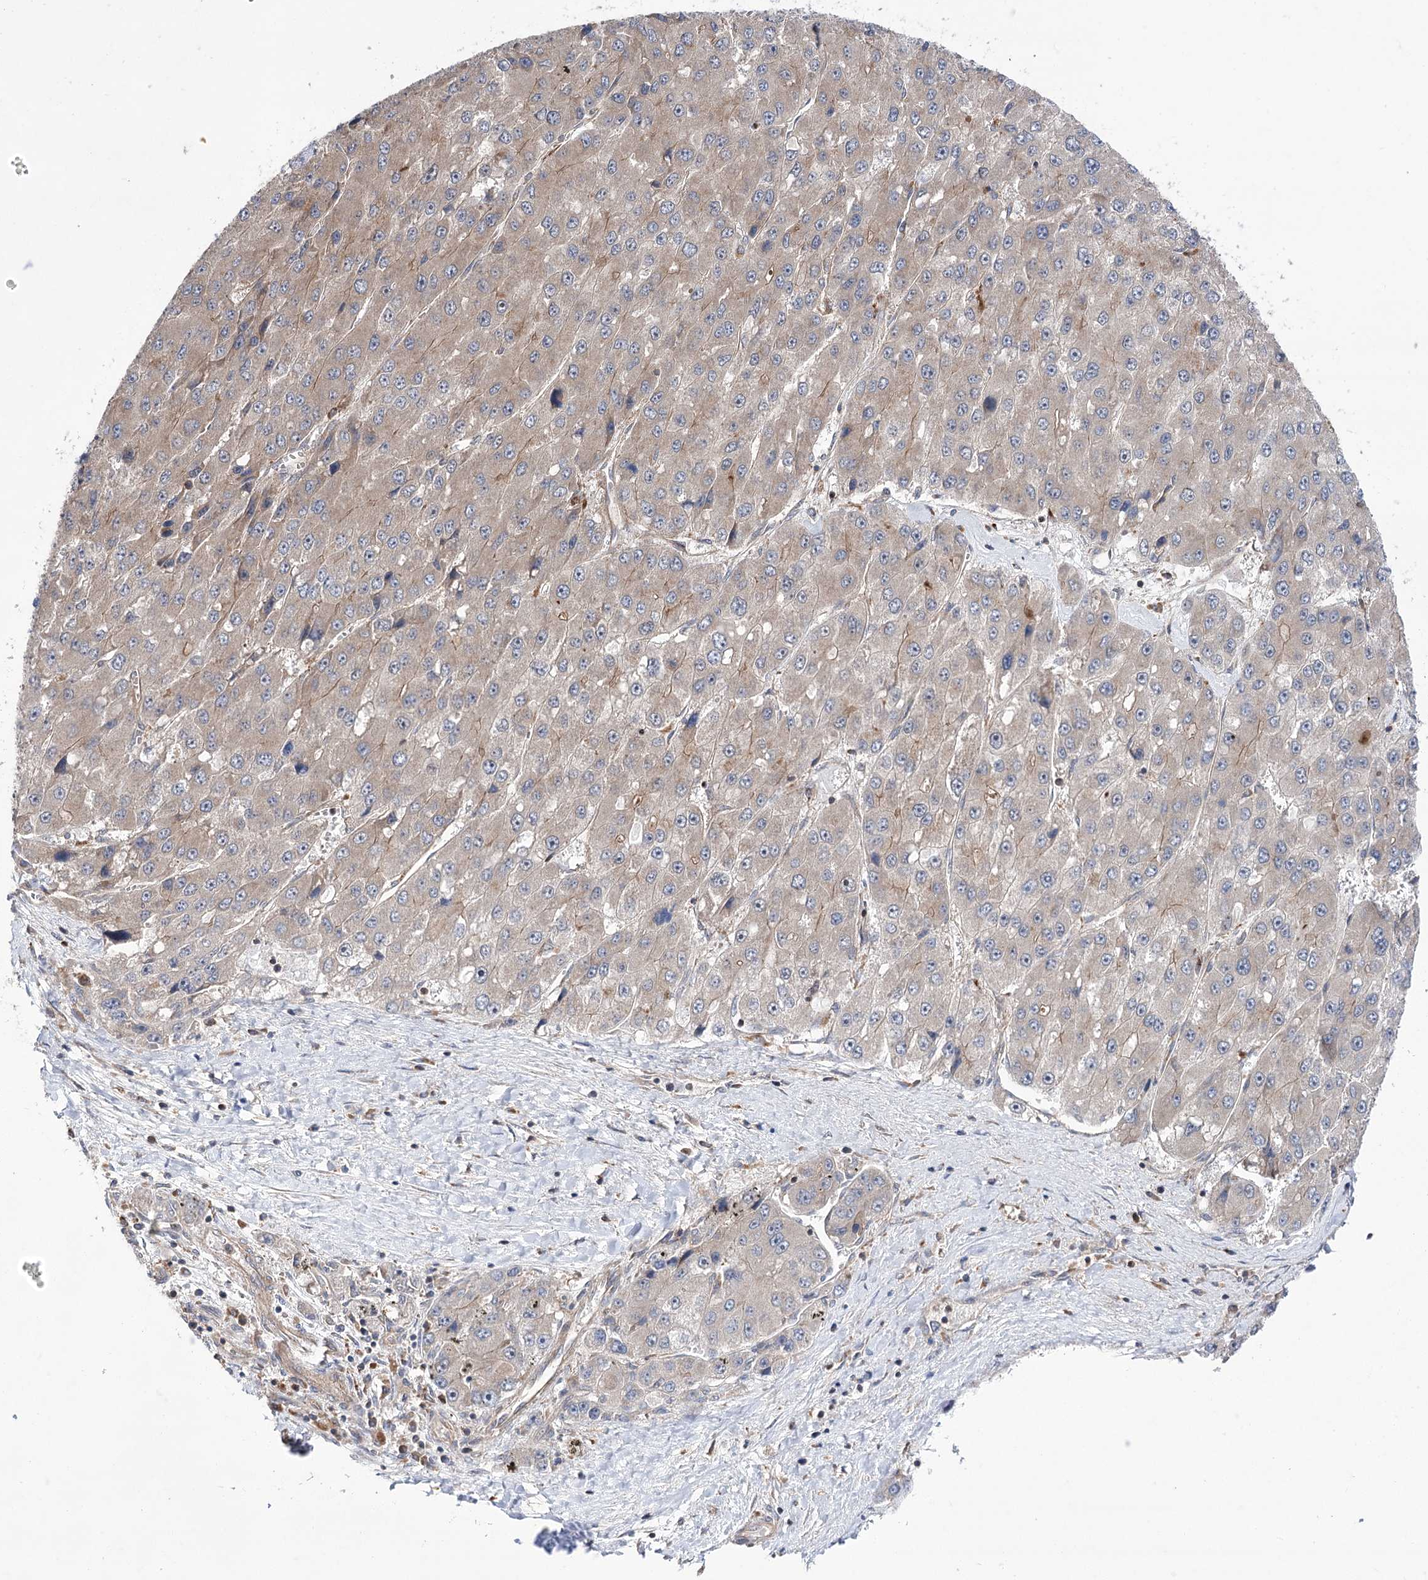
{"staining": {"intensity": "negative", "quantity": "none", "location": "none"}, "tissue": "liver cancer", "cell_type": "Tumor cells", "image_type": "cancer", "snomed": [{"axis": "morphology", "description": "Carcinoma, Hepatocellular, NOS"}, {"axis": "topography", "description": "Liver"}], "caption": "This is an immunohistochemistry (IHC) image of hepatocellular carcinoma (liver). There is no positivity in tumor cells.", "gene": "VPS37B", "patient": {"sex": "female", "age": 73}}